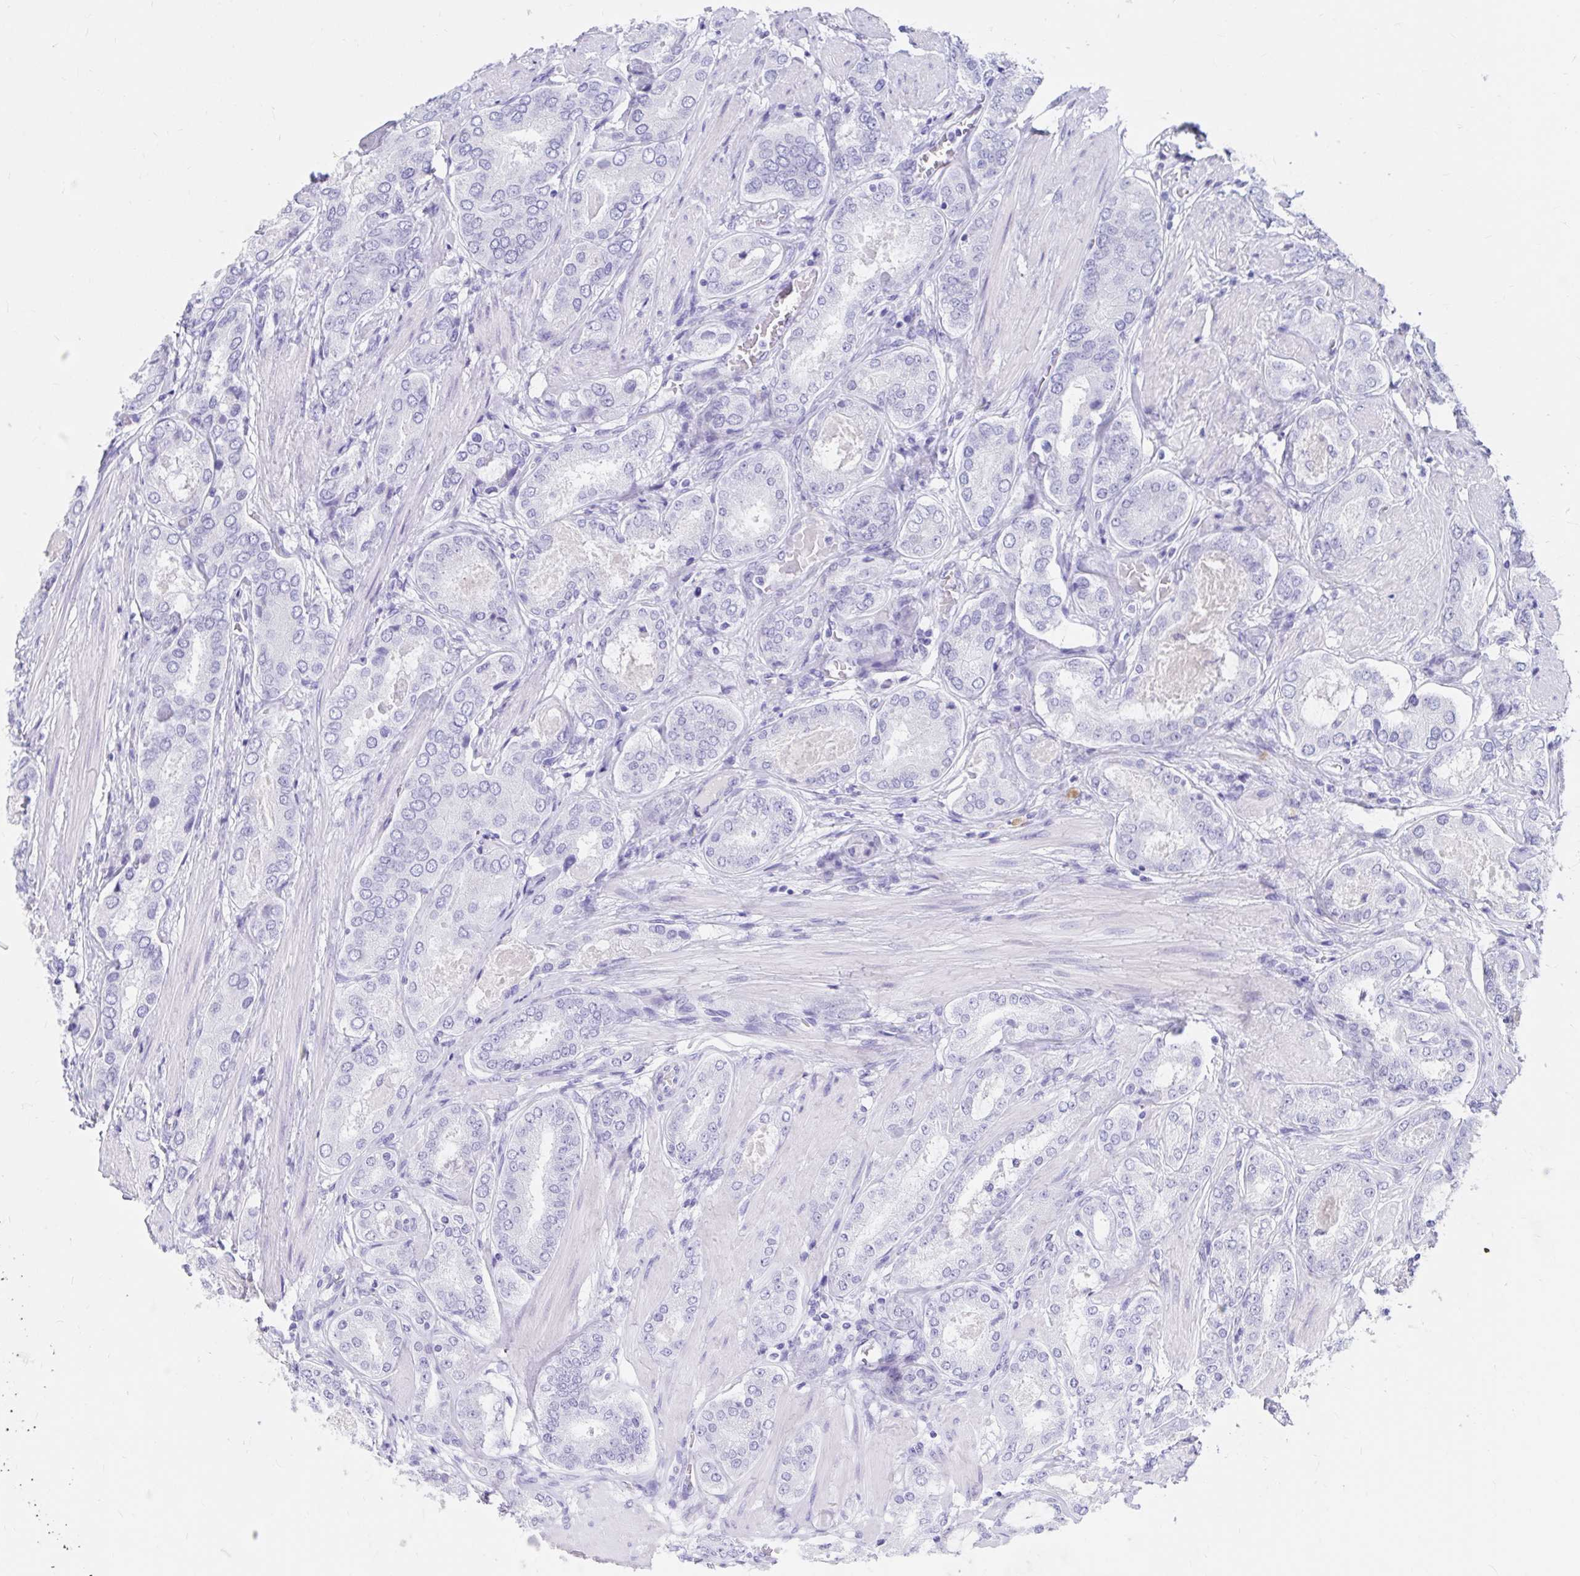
{"staining": {"intensity": "negative", "quantity": "none", "location": "none"}, "tissue": "prostate cancer", "cell_type": "Tumor cells", "image_type": "cancer", "snomed": [{"axis": "morphology", "description": "Adenocarcinoma, High grade"}, {"axis": "topography", "description": "Prostate"}], "caption": "Image shows no significant protein staining in tumor cells of adenocarcinoma (high-grade) (prostate).", "gene": "DPEP3", "patient": {"sex": "male", "age": 63}}